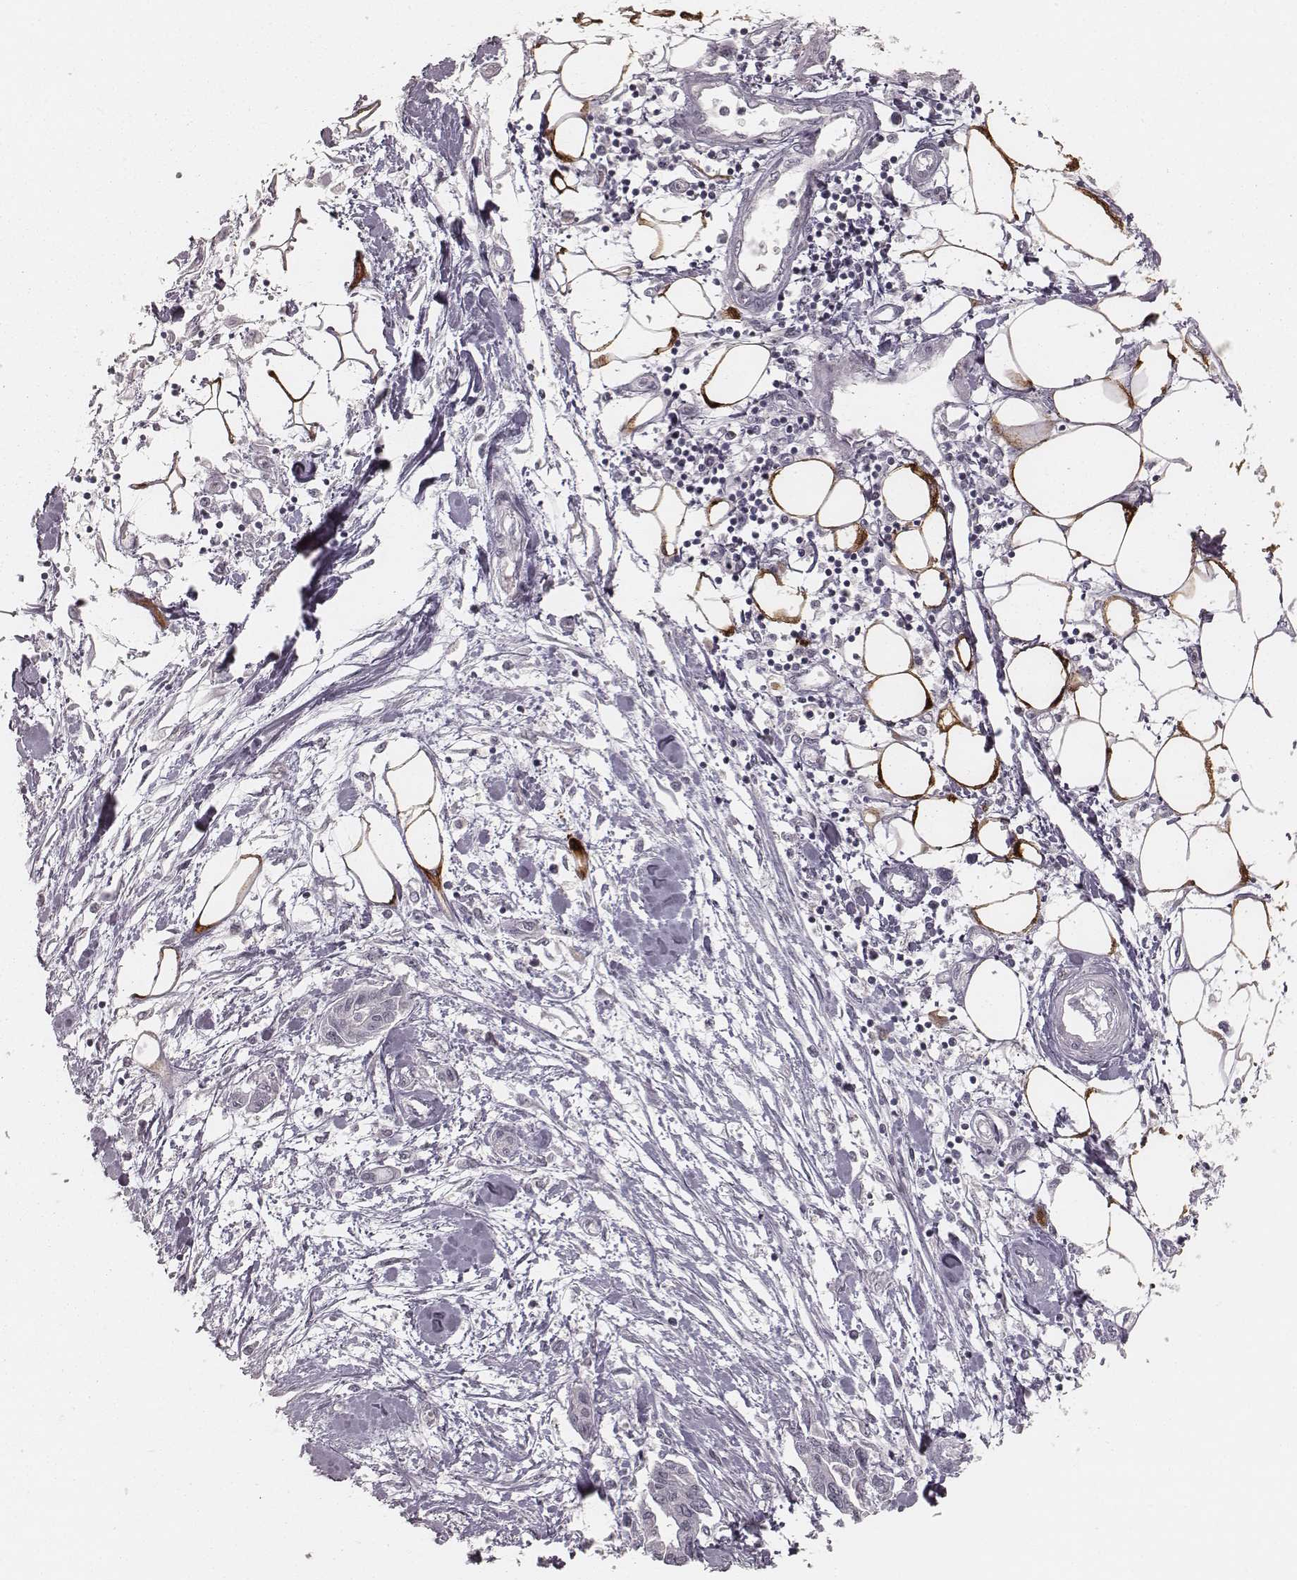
{"staining": {"intensity": "negative", "quantity": "none", "location": "none"}, "tissue": "pancreatic cancer", "cell_type": "Tumor cells", "image_type": "cancer", "snomed": [{"axis": "morphology", "description": "Adenocarcinoma, NOS"}, {"axis": "topography", "description": "Pancreas"}], "caption": "The micrograph reveals no staining of tumor cells in pancreatic cancer (adenocarcinoma). (DAB IHC visualized using brightfield microscopy, high magnification).", "gene": "ACACB", "patient": {"sex": "male", "age": 60}}